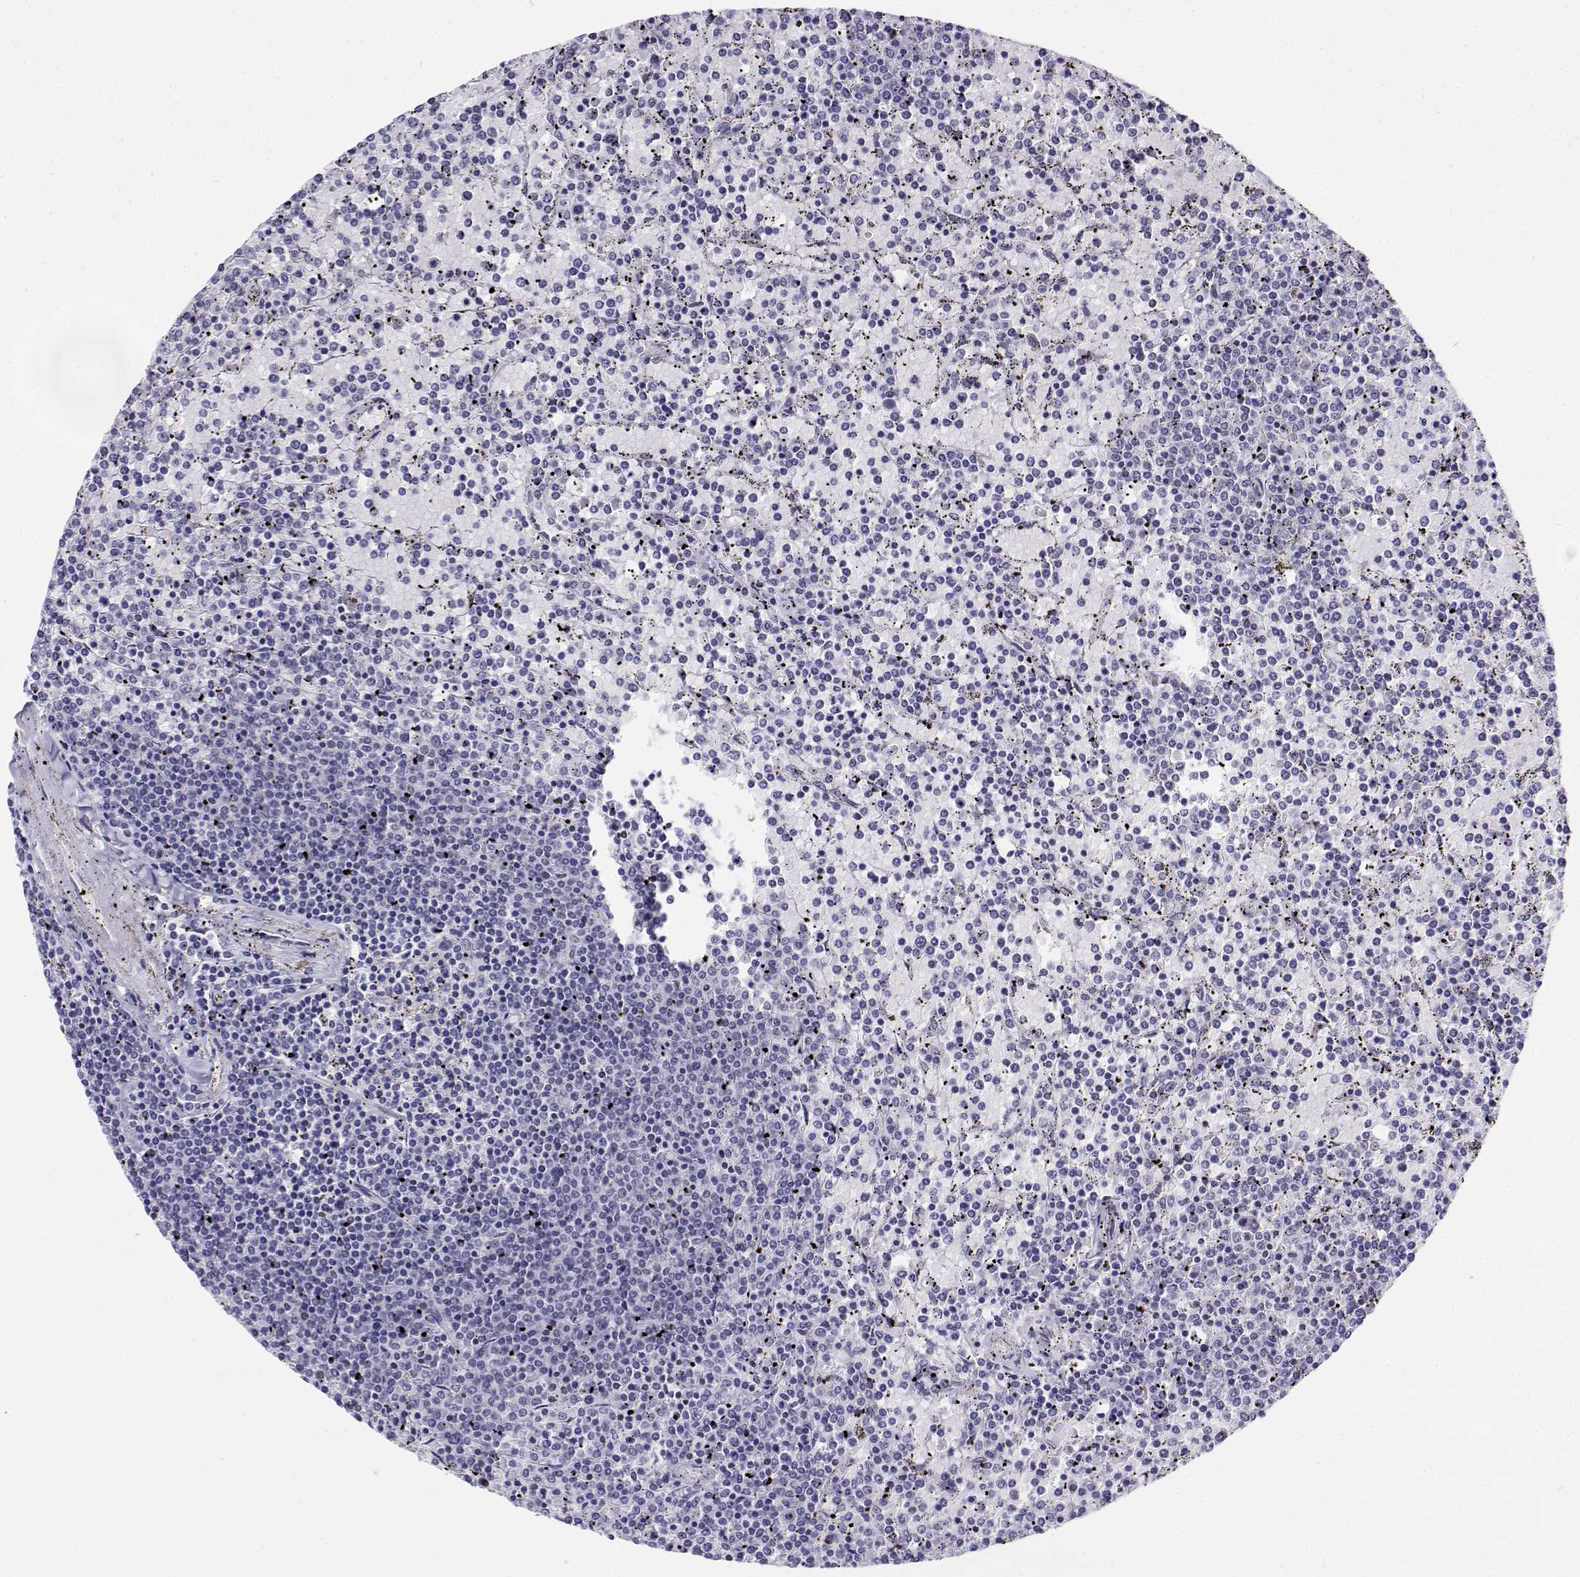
{"staining": {"intensity": "negative", "quantity": "none", "location": "none"}, "tissue": "lymphoma", "cell_type": "Tumor cells", "image_type": "cancer", "snomed": [{"axis": "morphology", "description": "Malignant lymphoma, non-Hodgkin's type, Low grade"}, {"axis": "topography", "description": "Spleen"}], "caption": "Human lymphoma stained for a protein using immunohistochemistry shows no staining in tumor cells.", "gene": "ERF", "patient": {"sex": "female", "age": 77}}